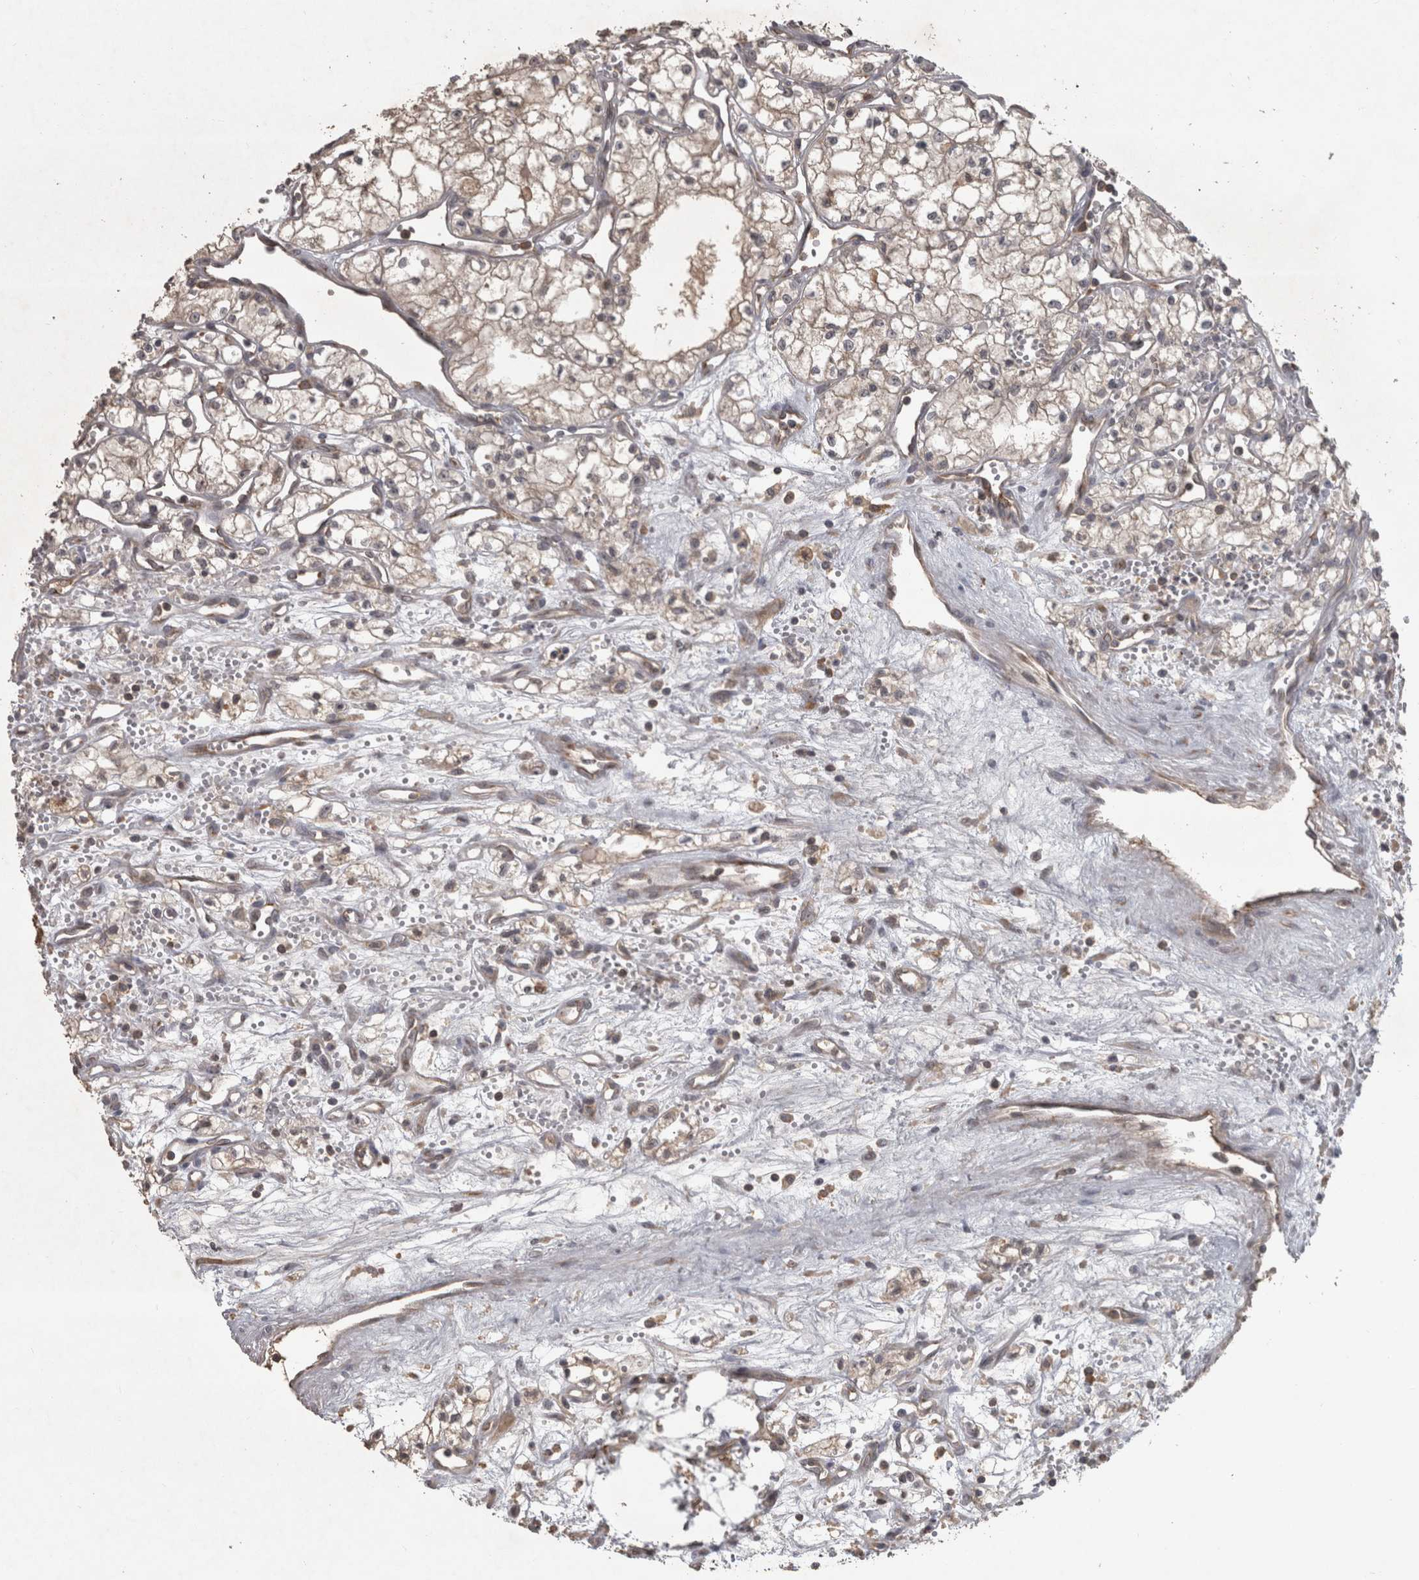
{"staining": {"intensity": "weak", "quantity": "25%-75%", "location": "cytoplasmic/membranous"}, "tissue": "renal cancer", "cell_type": "Tumor cells", "image_type": "cancer", "snomed": [{"axis": "morphology", "description": "Adenocarcinoma, NOS"}, {"axis": "topography", "description": "Kidney"}], "caption": "The micrograph reveals a brown stain indicating the presence of a protein in the cytoplasmic/membranous of tumor cells in adenocarcinoma (renal). Immunohistochemistry (ihc) stains the protein of interest in brown and the nuclei are stained blue.", "gene": "MICU3", "patient": {"sex": "male", "age": 59}}